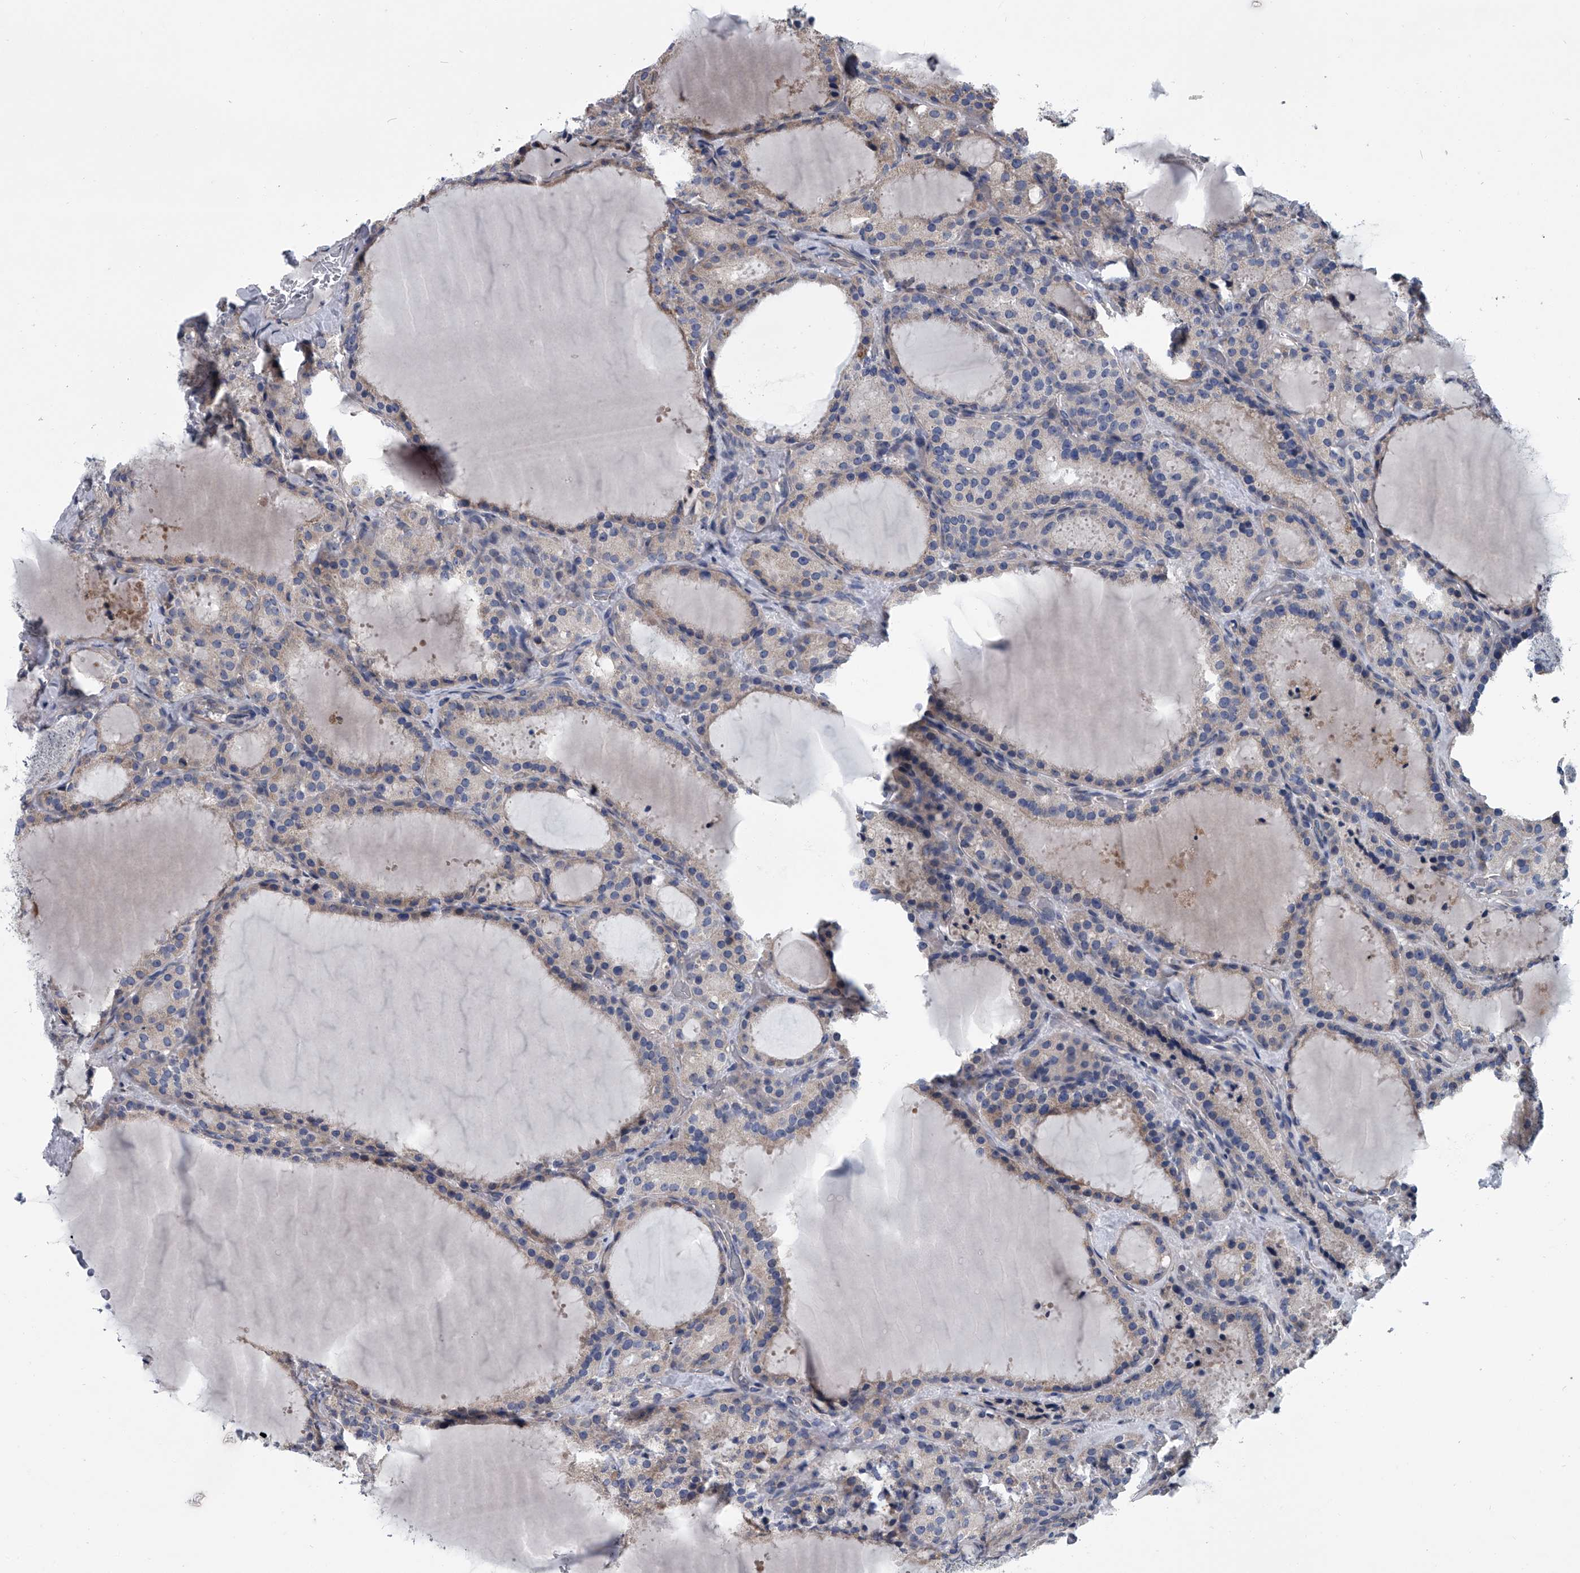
{"staining": {"intensity": "negative", "quantity": "none", "location": "none"}, "tissue": "thyroid cancer", "cell_type": "Tumor cells", "image_type": "cancer", "snomed": [{"axis": "morphology", "description": "Papillary adenocarcinoma, NOS"}, {"axis": "topography", "description": "Thyroid gland"}], "caption": "Human papillary adenocarcinoma (thyroid) stained for a protein using immunohistochemistry displays no expression in tumor cells.", "gene": "ABCG1", "patient": {"sex": "male", "age": 77}}